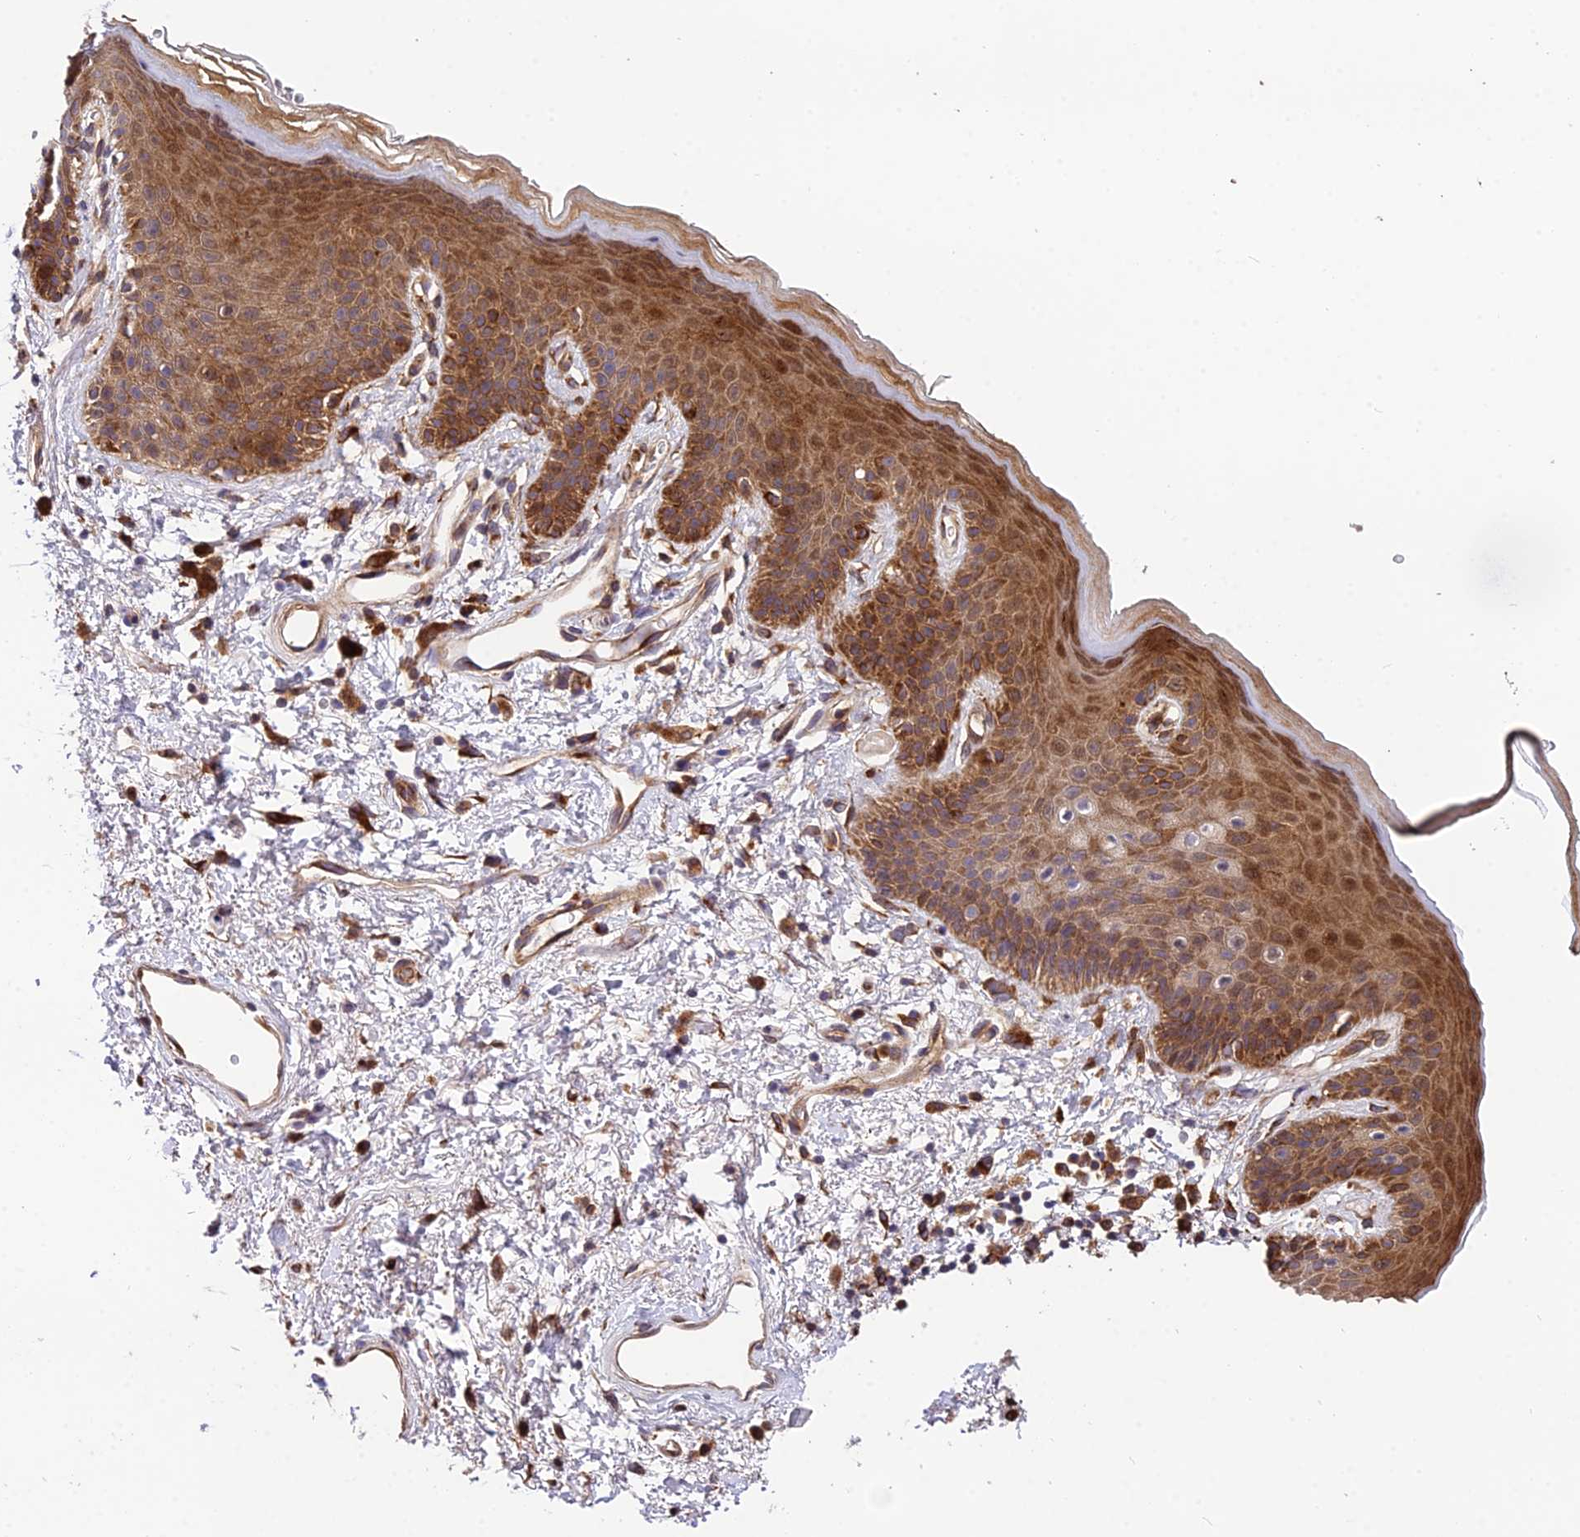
{"staining": {"intensity": "strong", "quantity": ">75%", "location": "cytoplasmic/membranous,nuclear"}, "tissue": "skin", "cell_type": "Epidermal cells", "image_type": "normal", "snomed": [{"axis": "morphology", "description": "Normal tissue, NOS"}, {"axis": "topography", "description": "Anal"}], "caption": "Brown immunohistochemical staining in benign human skin exhibits strong cytoplasmic/membranous,nuclear positivity in about >75% of epidermal cells.", "gene": "ROCK1", "patient": {"sex": "female", "age": 46}}